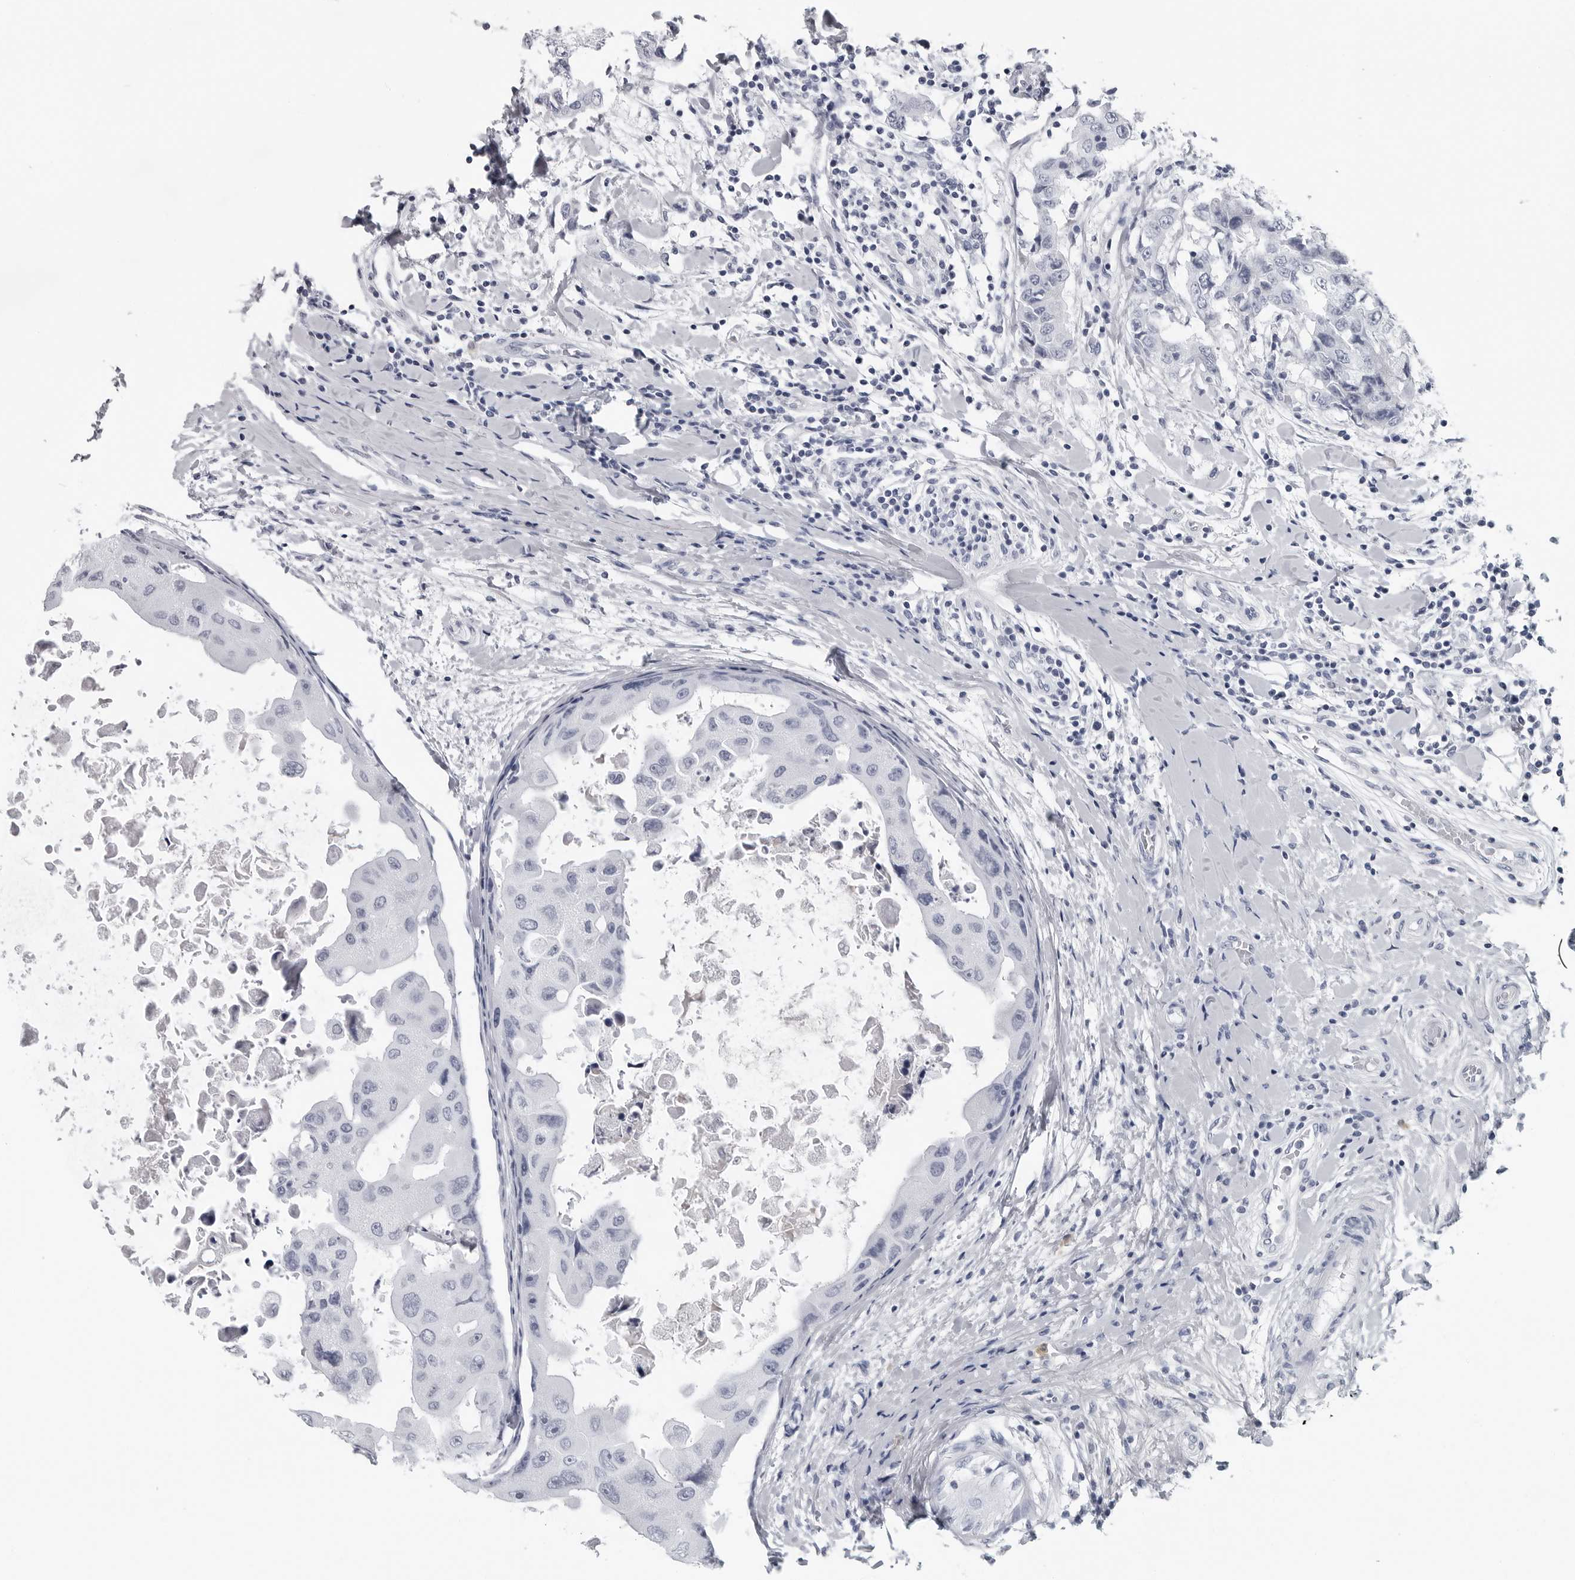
{"staining": {"intensity": "negative", "quantity": "none", "location": "none"}, "tissue": "breast cancer", "cell_type": "Tumor cells", "image_type": "cancer", "snomed": [{"axis": "morphology", "description": "Duct carcinoma"}, {"axis": "topography", "description": "Breast"}], "caption": "Immunohistochemistry photomicrograph of human breast cancer stained for a protein (brown), which displays no positivity in tumor cells. (Brightfield microscopy of DAB (3,3'-diaminobenzidine) IHC at high magnification).", "gene": "AMPD1", "patient": {"sex": "female", "age": 27}}